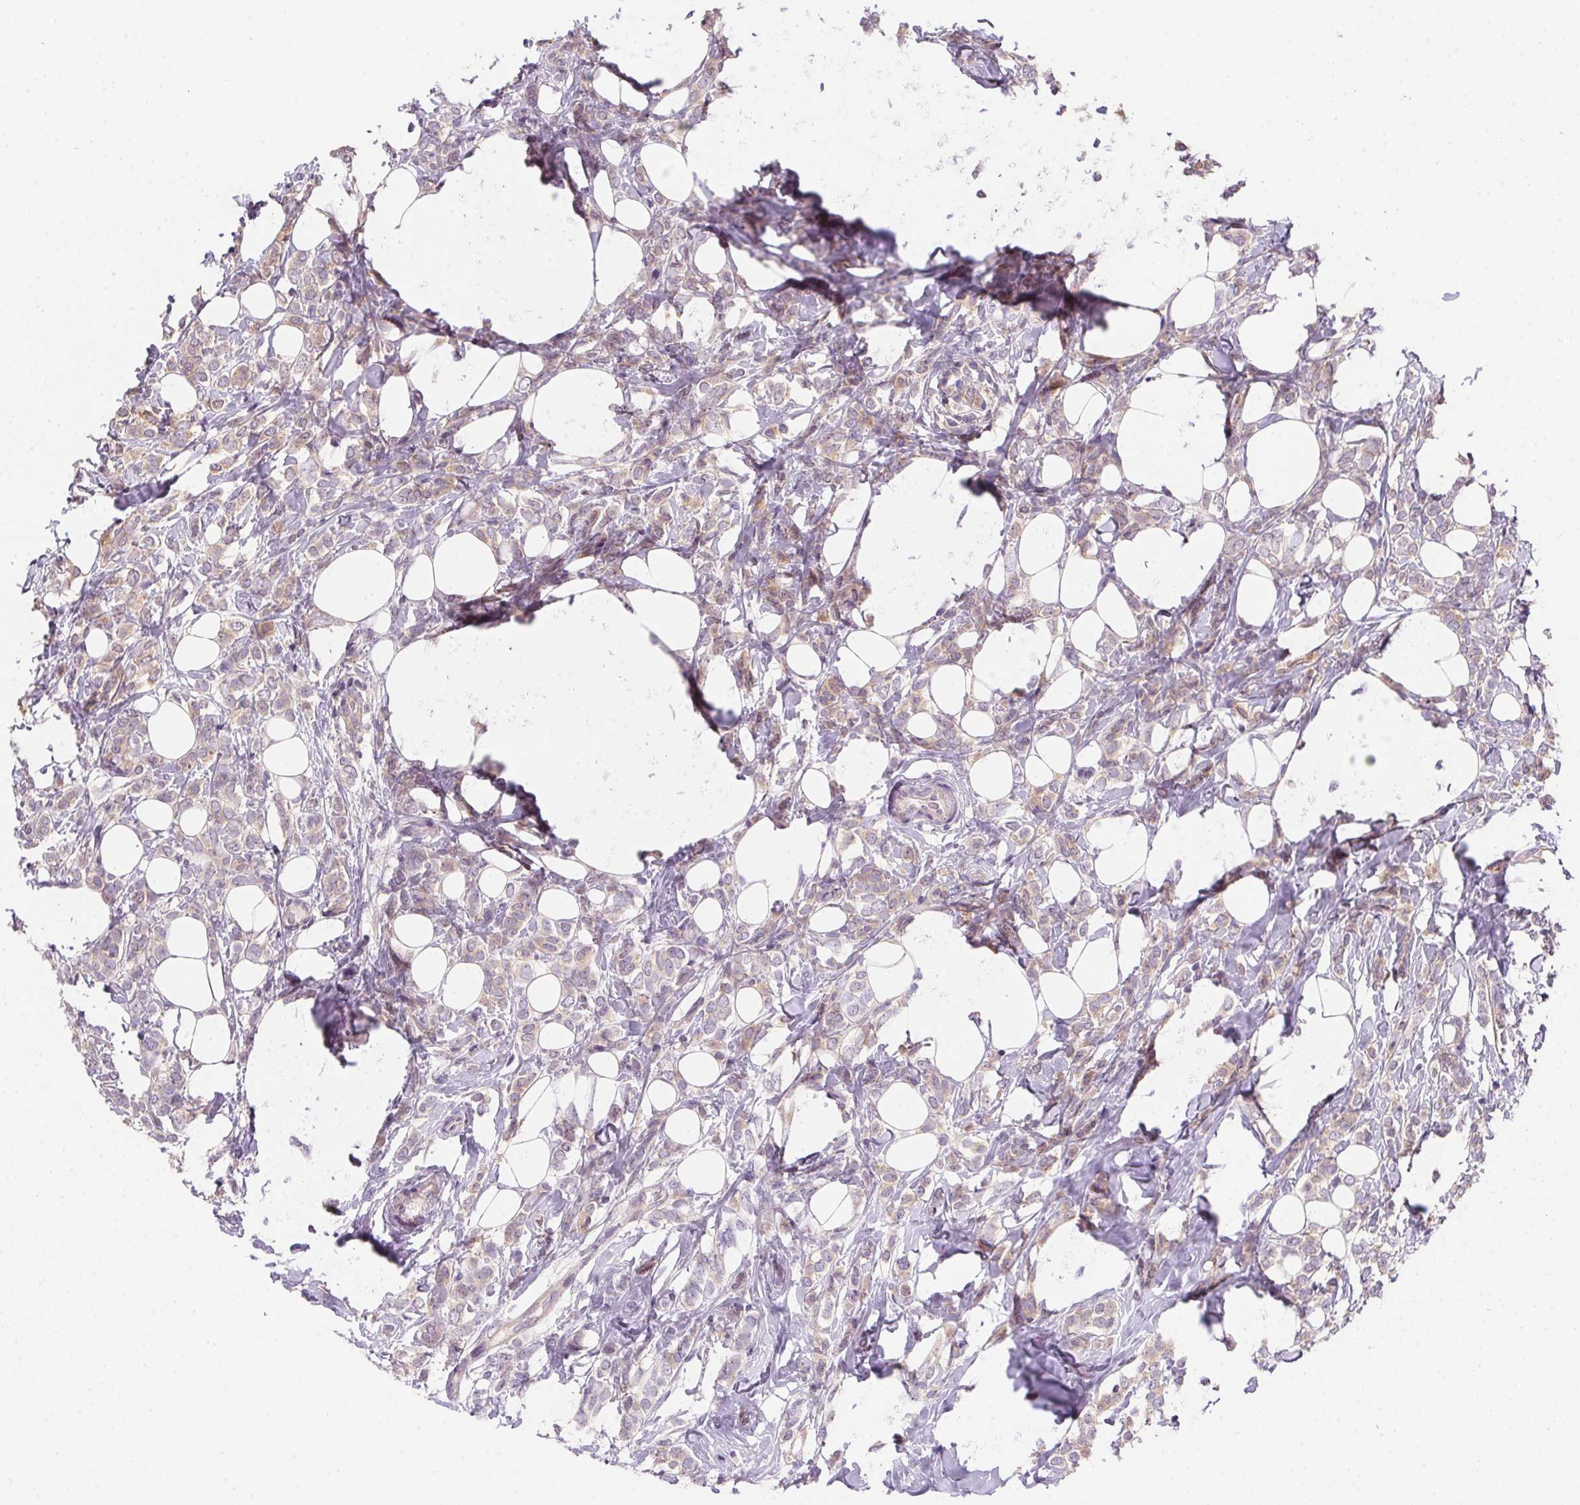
{"staining": {"intensity": "weak", "quantity": "<25%", "location": "cytoplasmic/membranous"}, "tissue": "breast cancer", "cell_type": "Tumor cells", "image_type": "cancer", "snomed": [{"axis": "morphology", "description": "Lobular carcinoma"}, {"axis": "topography", "description": "Breast"}], "caption": "High magnification brightfield microscopy of breast cancer stained with DAB (3,3'-diaminobenzidine) (brown) and counterstained with hematoxylin (blue): tumor cells show no significant positivity.", "gene": "PRKAA1", "patient": {"sex": "female", "age": 49}}